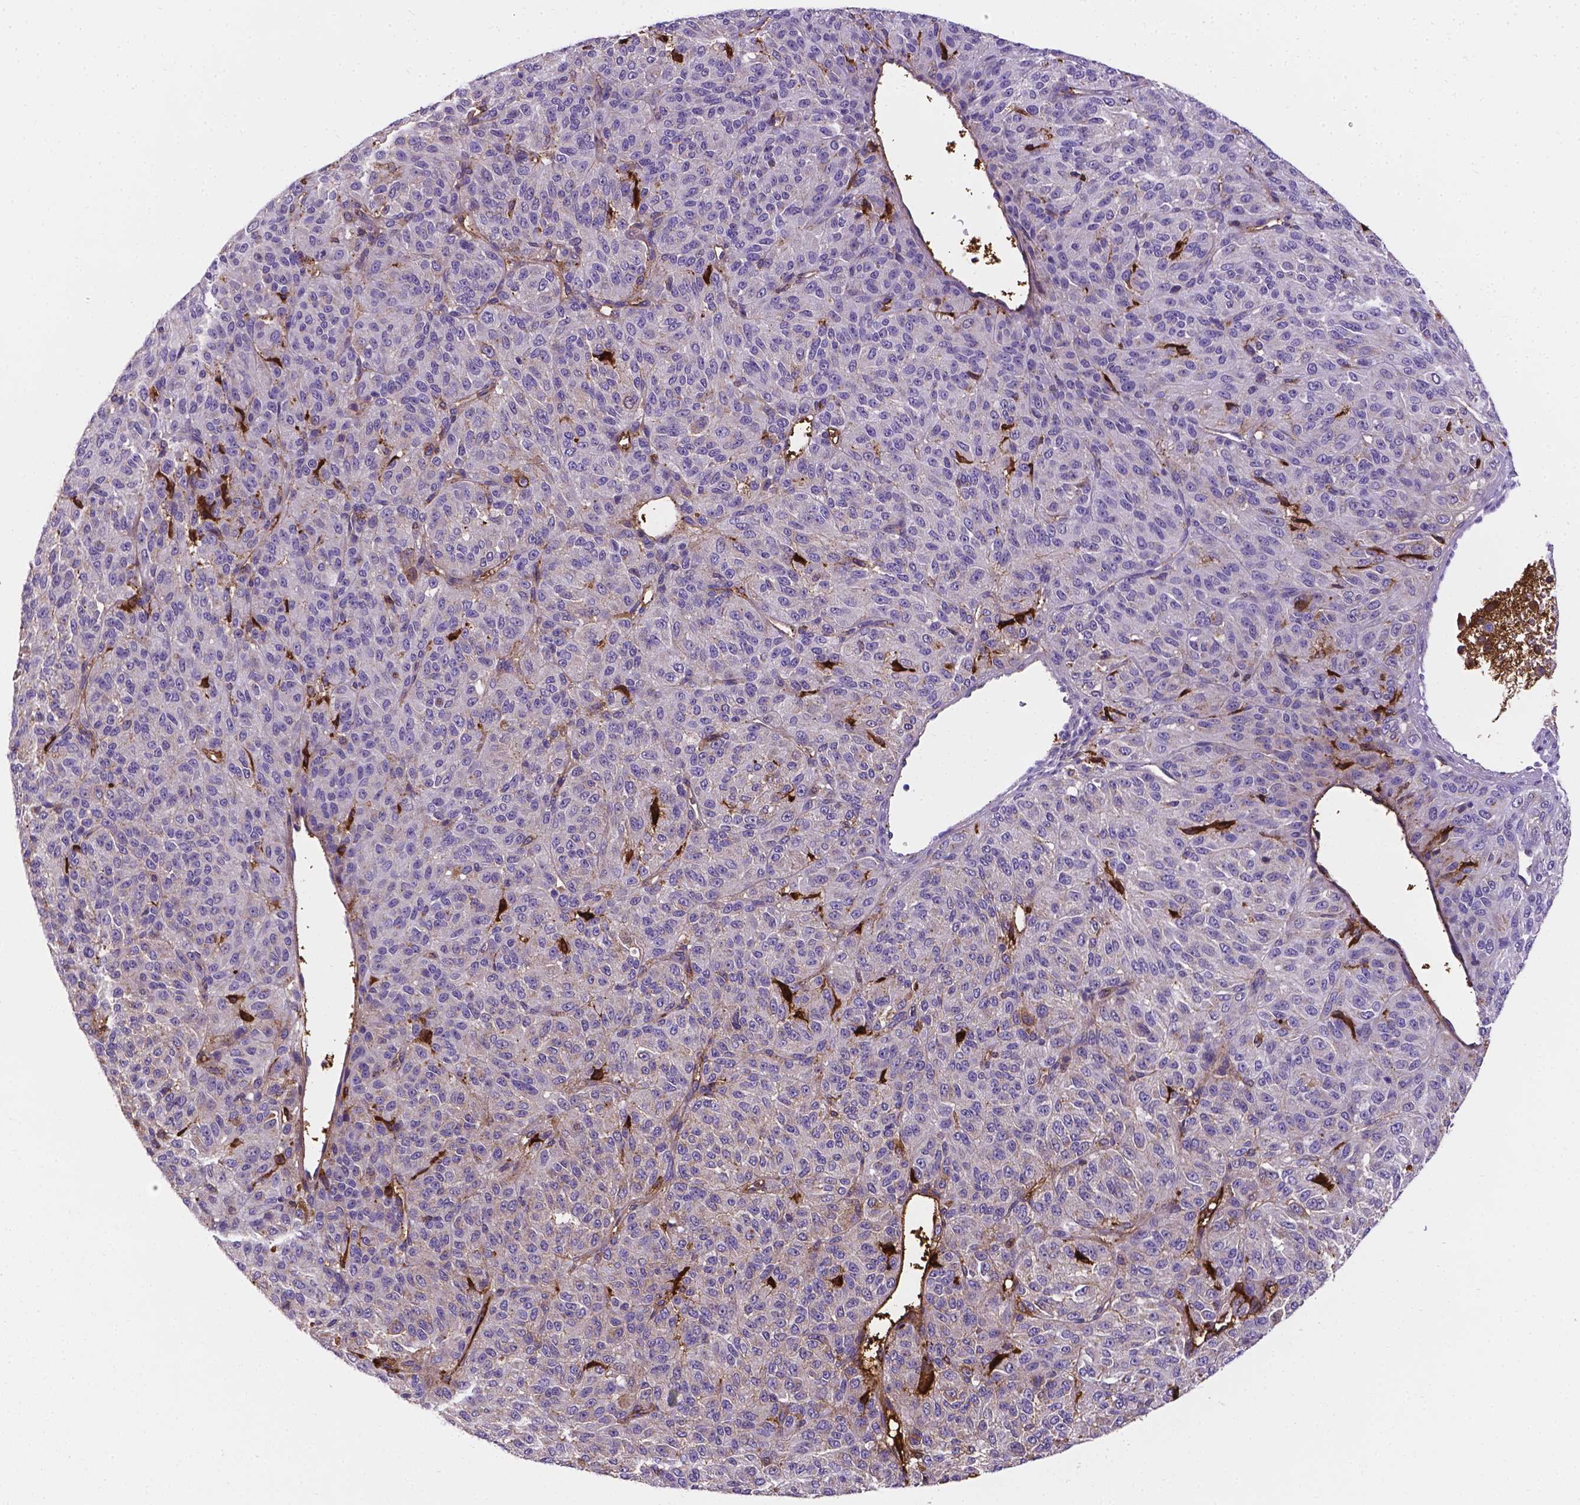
{"staining": {"intensity": "strong", "quantity": "<25%", "location": "cytoplasmic/membranous"}, "tissue": "melanoma", "cell_type": "Tumor cells", "image_type": "cancer", "snomed": [{"axis": "morphology", "description": "Malignant melanoma, Metastatic site"}, {"axis": "topography", "description": "Brain"}], "caption": "Brown immunohistochemical staining in human malignant melanoma (metastatic site) reveals strong cytoplasmic/membranous staining in about <25% of tumor cells. (IHC, brightfield microscopy, high magnification).", "gene": "APOE", "patient": {"sex": "female", "age": 56}}